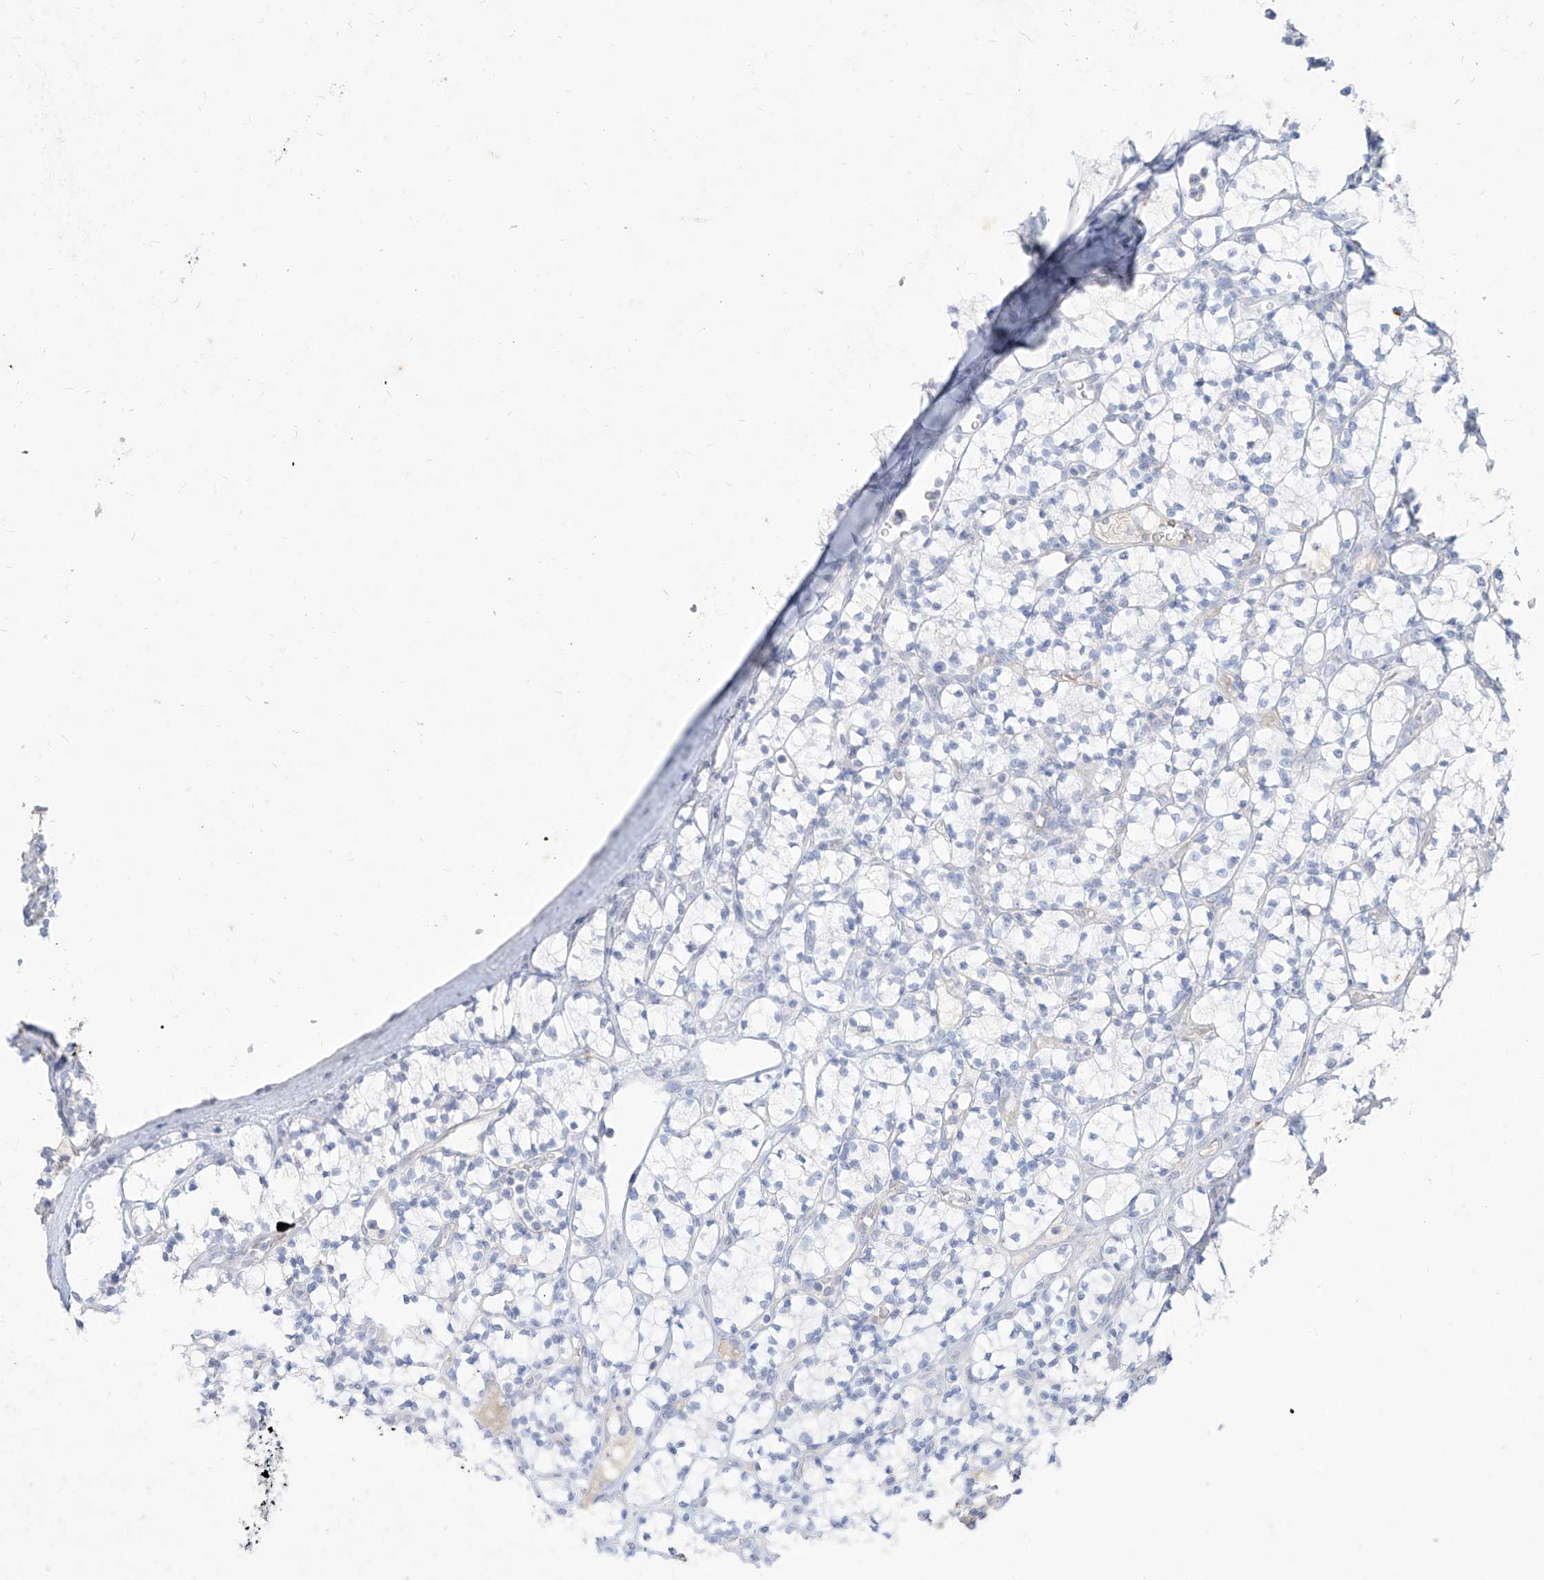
{"staining": {"intensity": "negative", "quantity": "none", "location": "none"}, "tissue": "renal cancer", "cell_type": "Tumor cells", "image_type": "cancer", "snomed": [{"axis": "morphology", "description": "Adenocarcinoma, NOS"}, {"axis": "topography", "description": "Kidney"}], "caption": "Image shows no protein positivity in tumor cells of renal adenocarcinoma tissue.", "gene": "TGM4", "patient": {"sex": "male", "age": 77}}